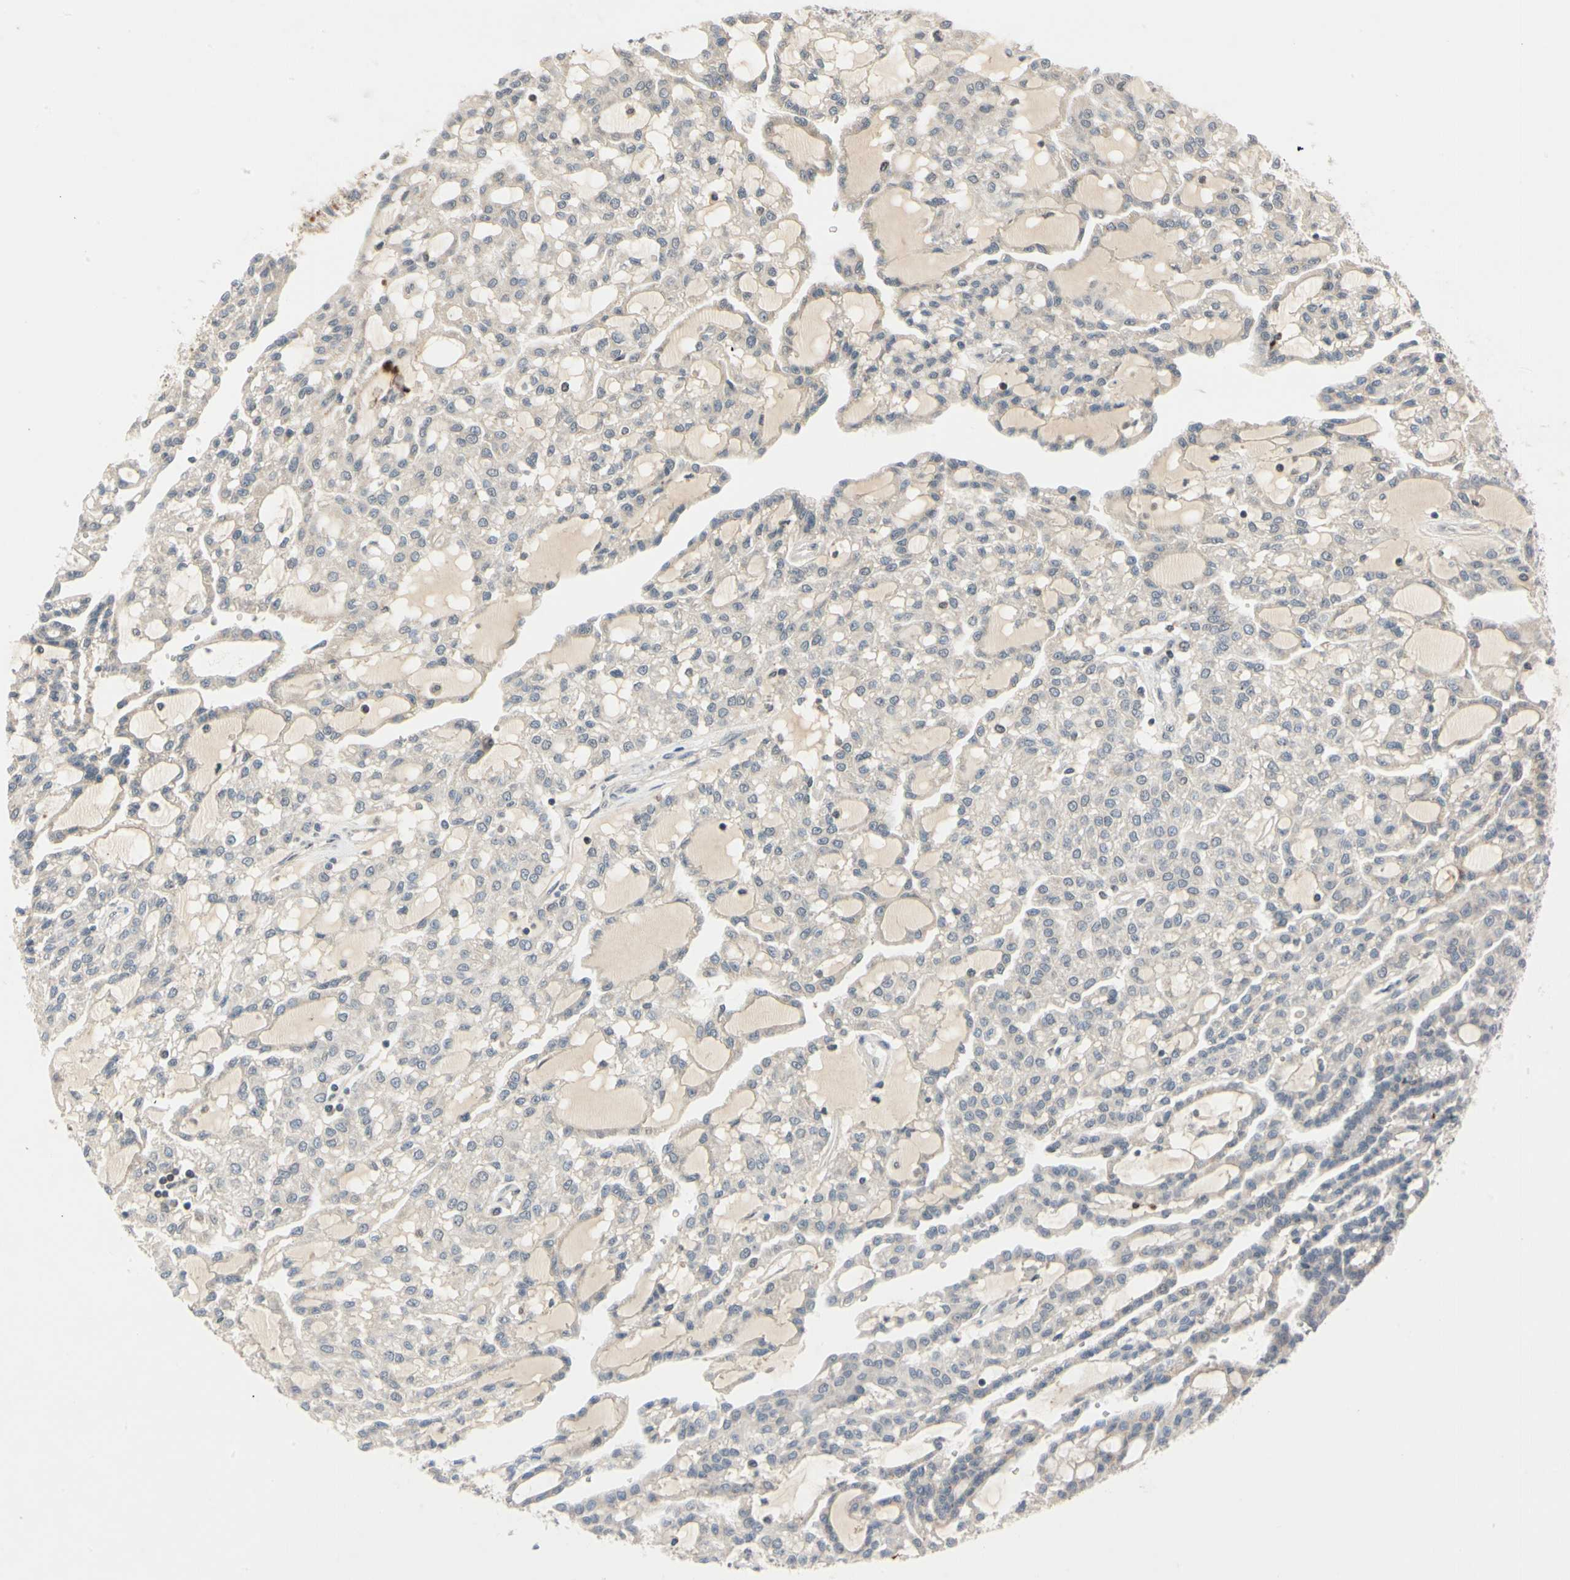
{"staining": {"intensity": "negative", "quantity": "none", "location": "none"}, "tissue": "renal cancer", "cell_type": "Tumor cells", "image_type": "cancer", "snomed": [{"axis": "morphology", "description": "Adenocarcinoma, NOS"}, {"axis": "topography", "description": "Kidney"}], "caption": "Tumor cells are negative for brown protein staining in adenocarcinoma (renal).", "gene": "RIOX2", "patient": {"sex": "male", "age": 63}}